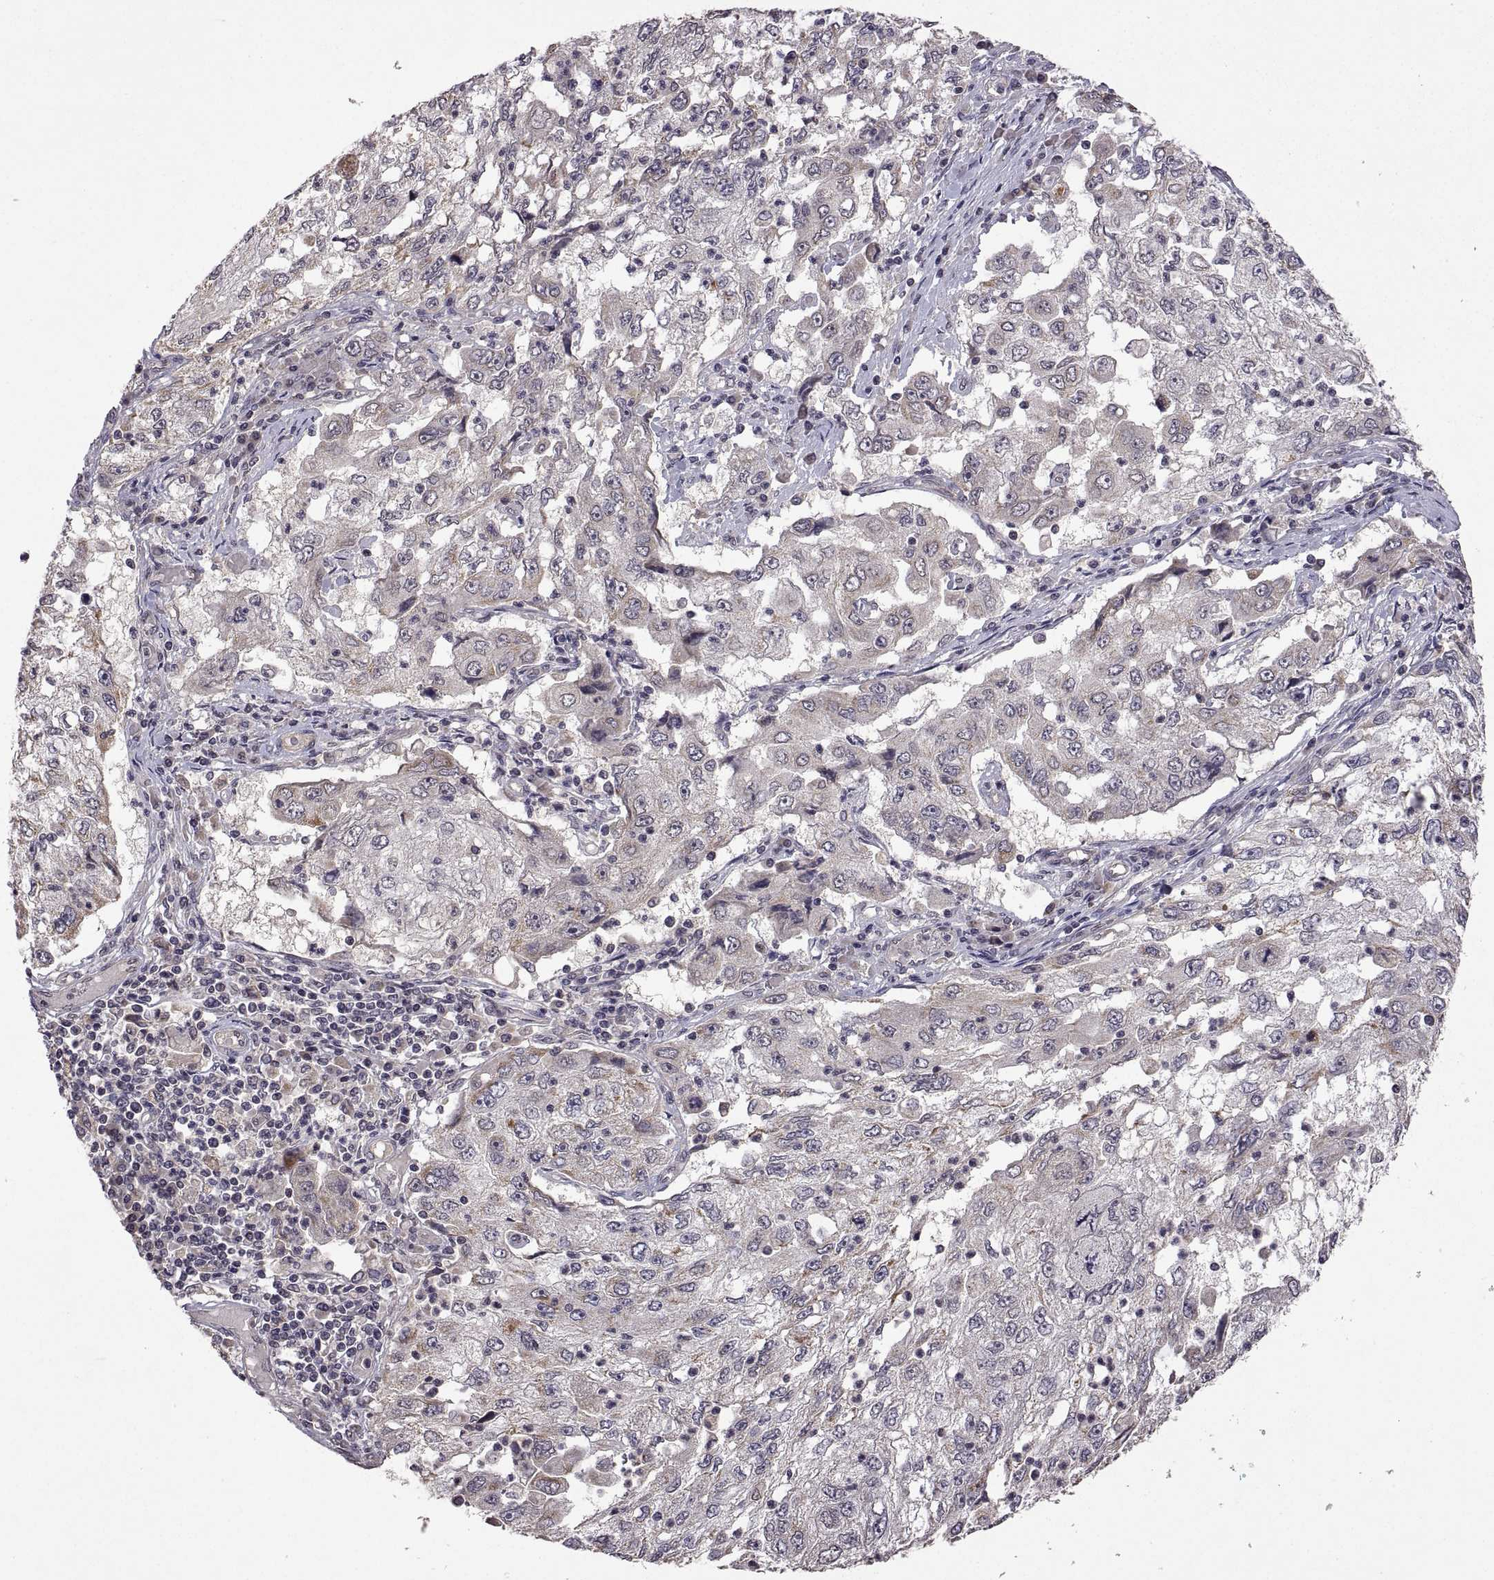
{"staining": {"intensity": "negative", "quantity": "none", "location": "none"}, "tissue": "cervical cancer", "cell_type": "Tumor cells", "image_type": "cancer", "snomed": [{"axis": "morphology", "description": "Squamous cell carcinoma, NOS"}, {"axis": "topography", "description": "Cervix"}], "caption": "This is an immunohistochemistry (IHC) image of cervical squamous cell carcinoma. There is no staining in tumor cells.", "gene": "LAMA1", "patient": {"sex": "female", "age": 36}}